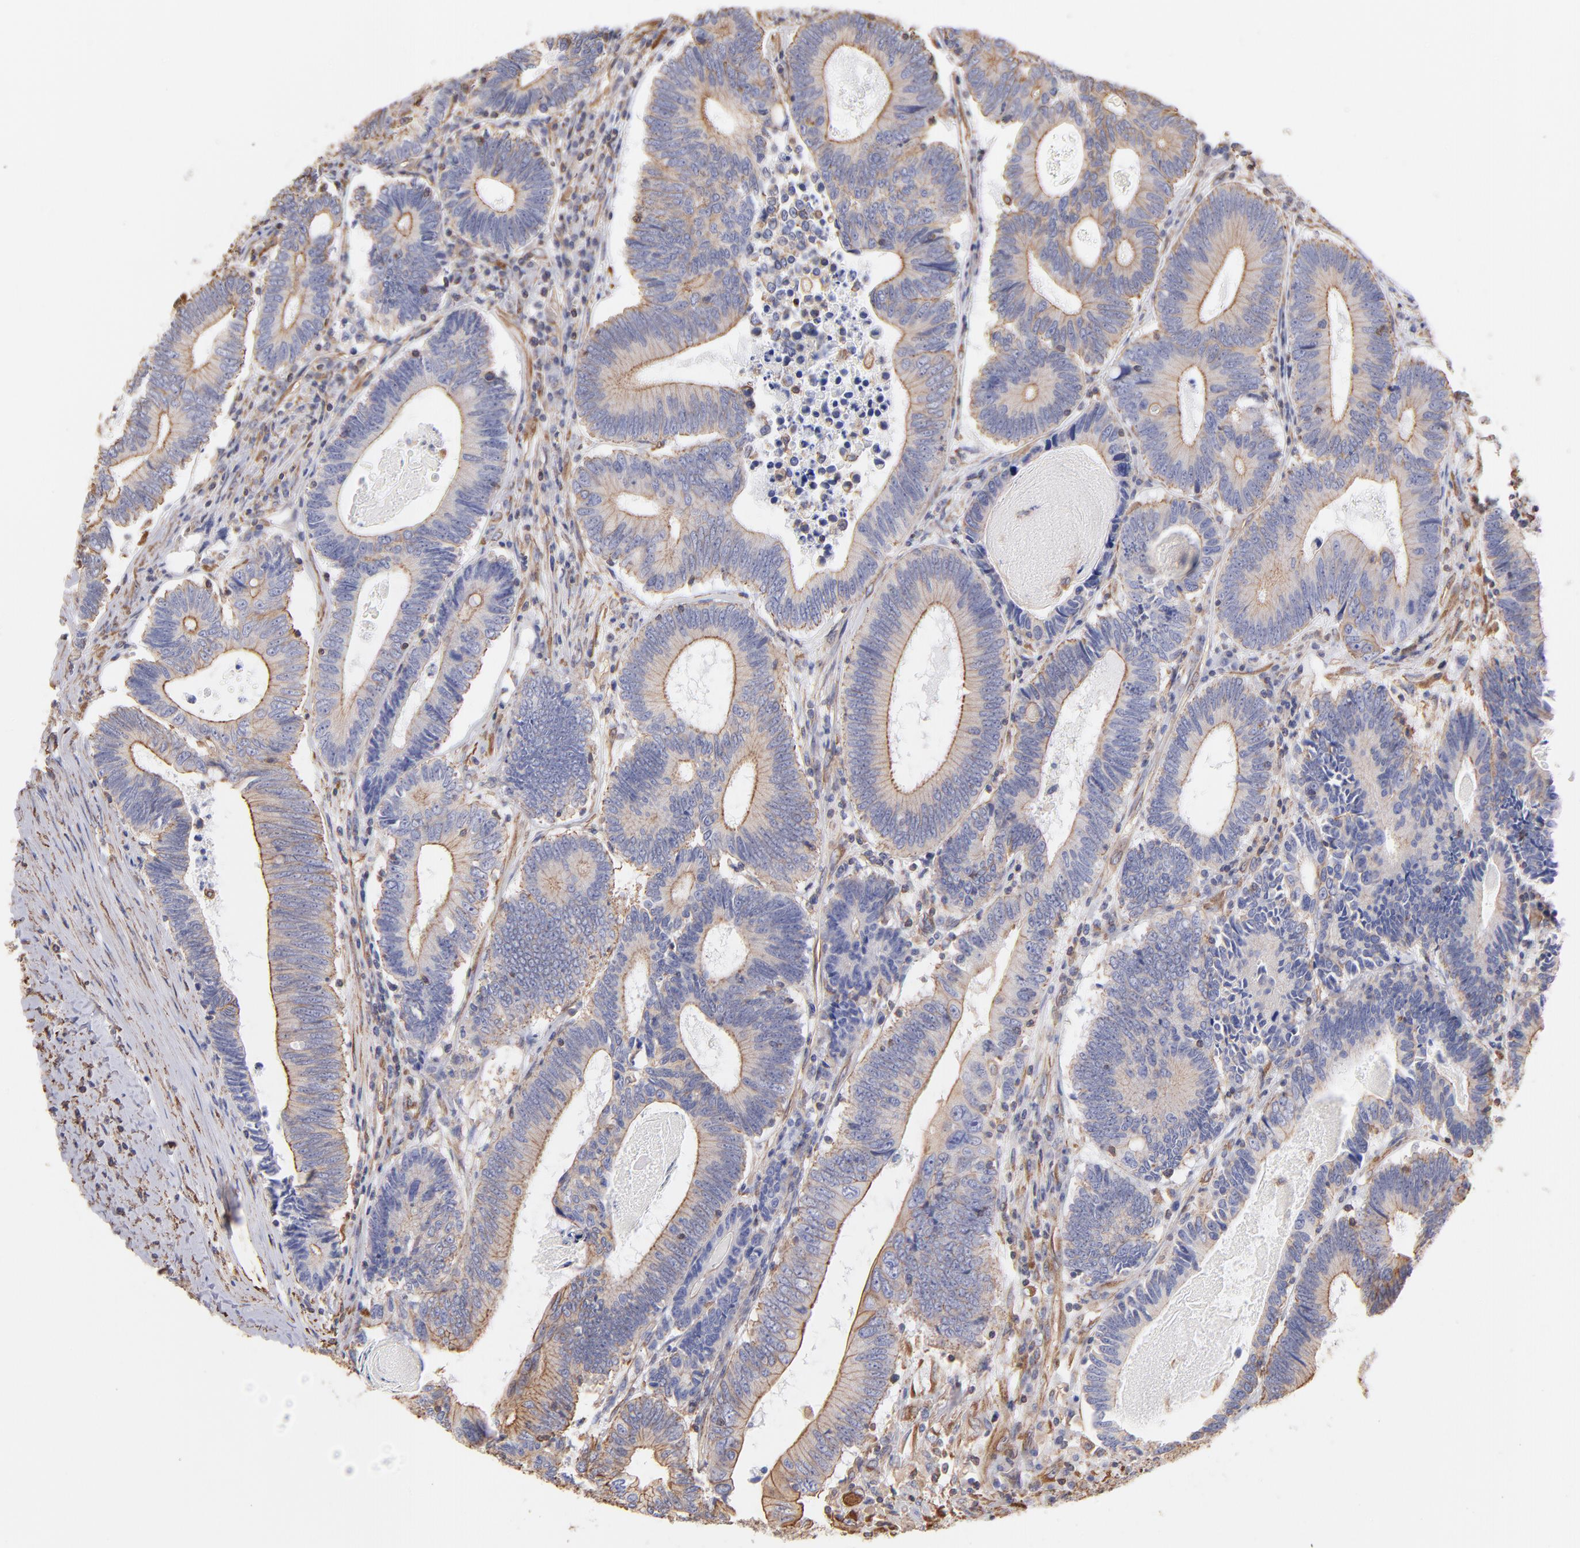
{"staining": {"intensity": "moderate", "quantity": ">75%", "location": "cytoplasmic/membranous"}, "tissue": "colorectal cancer", "cell_type": "Tumor cells", "image_type": "cancer", "snomed": [{"axis": "morphology", "description": "Adenocarcinoma, NOS"}, {"axis": "topography", "description": "Colon"}], "caption": "Protein staining of colorectal cancer tissue reveals moderate cytoplasmic/membranous staining in about >75% of tumor cells.", "gene": "PLEC", "patient": {"sex": "female", "age": 78}}